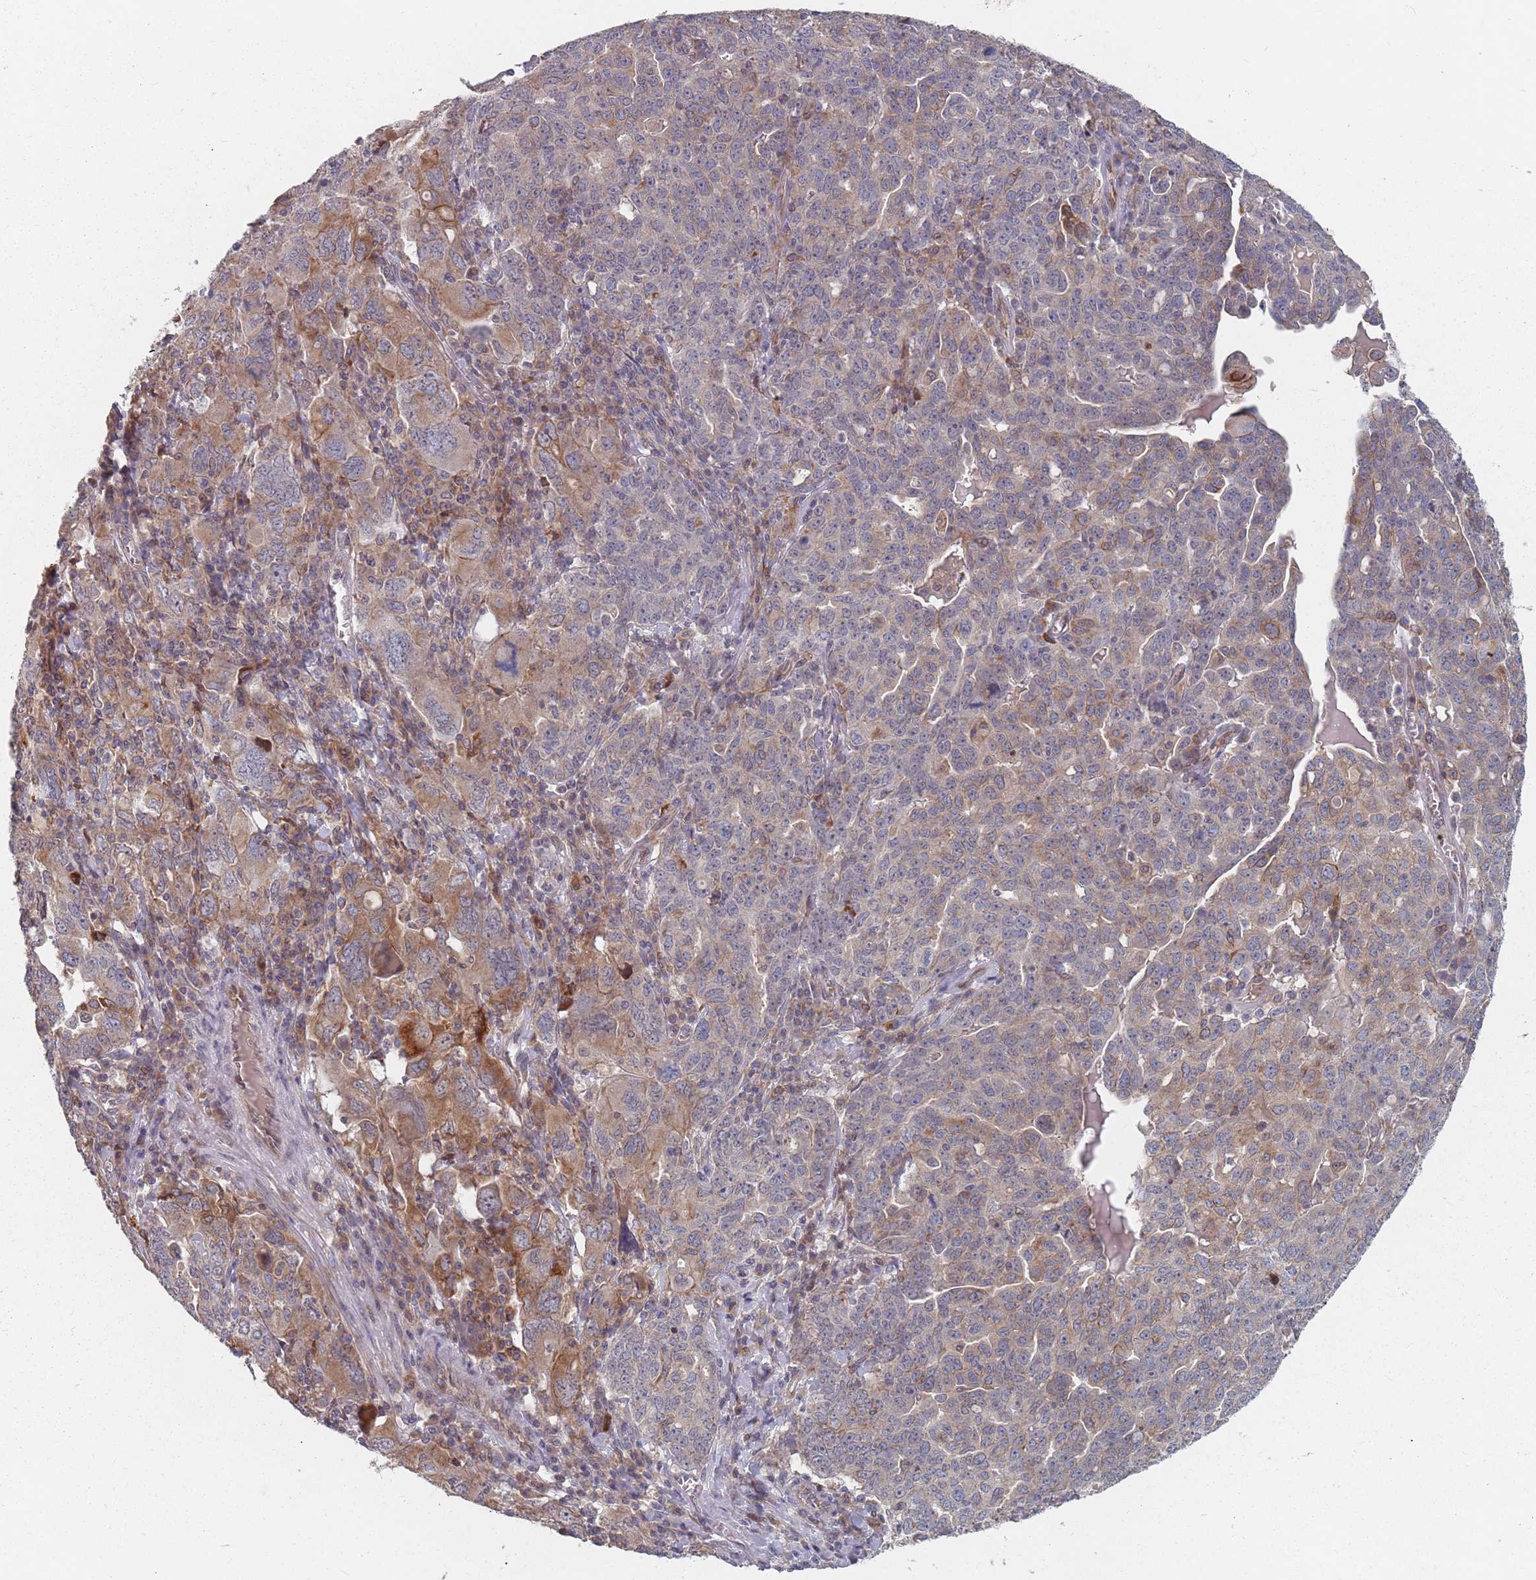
{"staining": {"intensity": "moderate", "quantity": "<25%", "location": "cytoplasmic/membranous"}, "tissue": "ovarian cancer", "cell_type": "Tumor cells", "image_type": "cancer", "snomed": [{"axis": "morphology", "description": "Carcinoma, endometroid"}, {"axis": "topography", "description": "Ovary"}], "caption": "Ovarian cancer stained with a protein marker shows moderate staining in tumor cells.", "gene": "ADAL", "patient": {"sex": "female", "age": 62}}